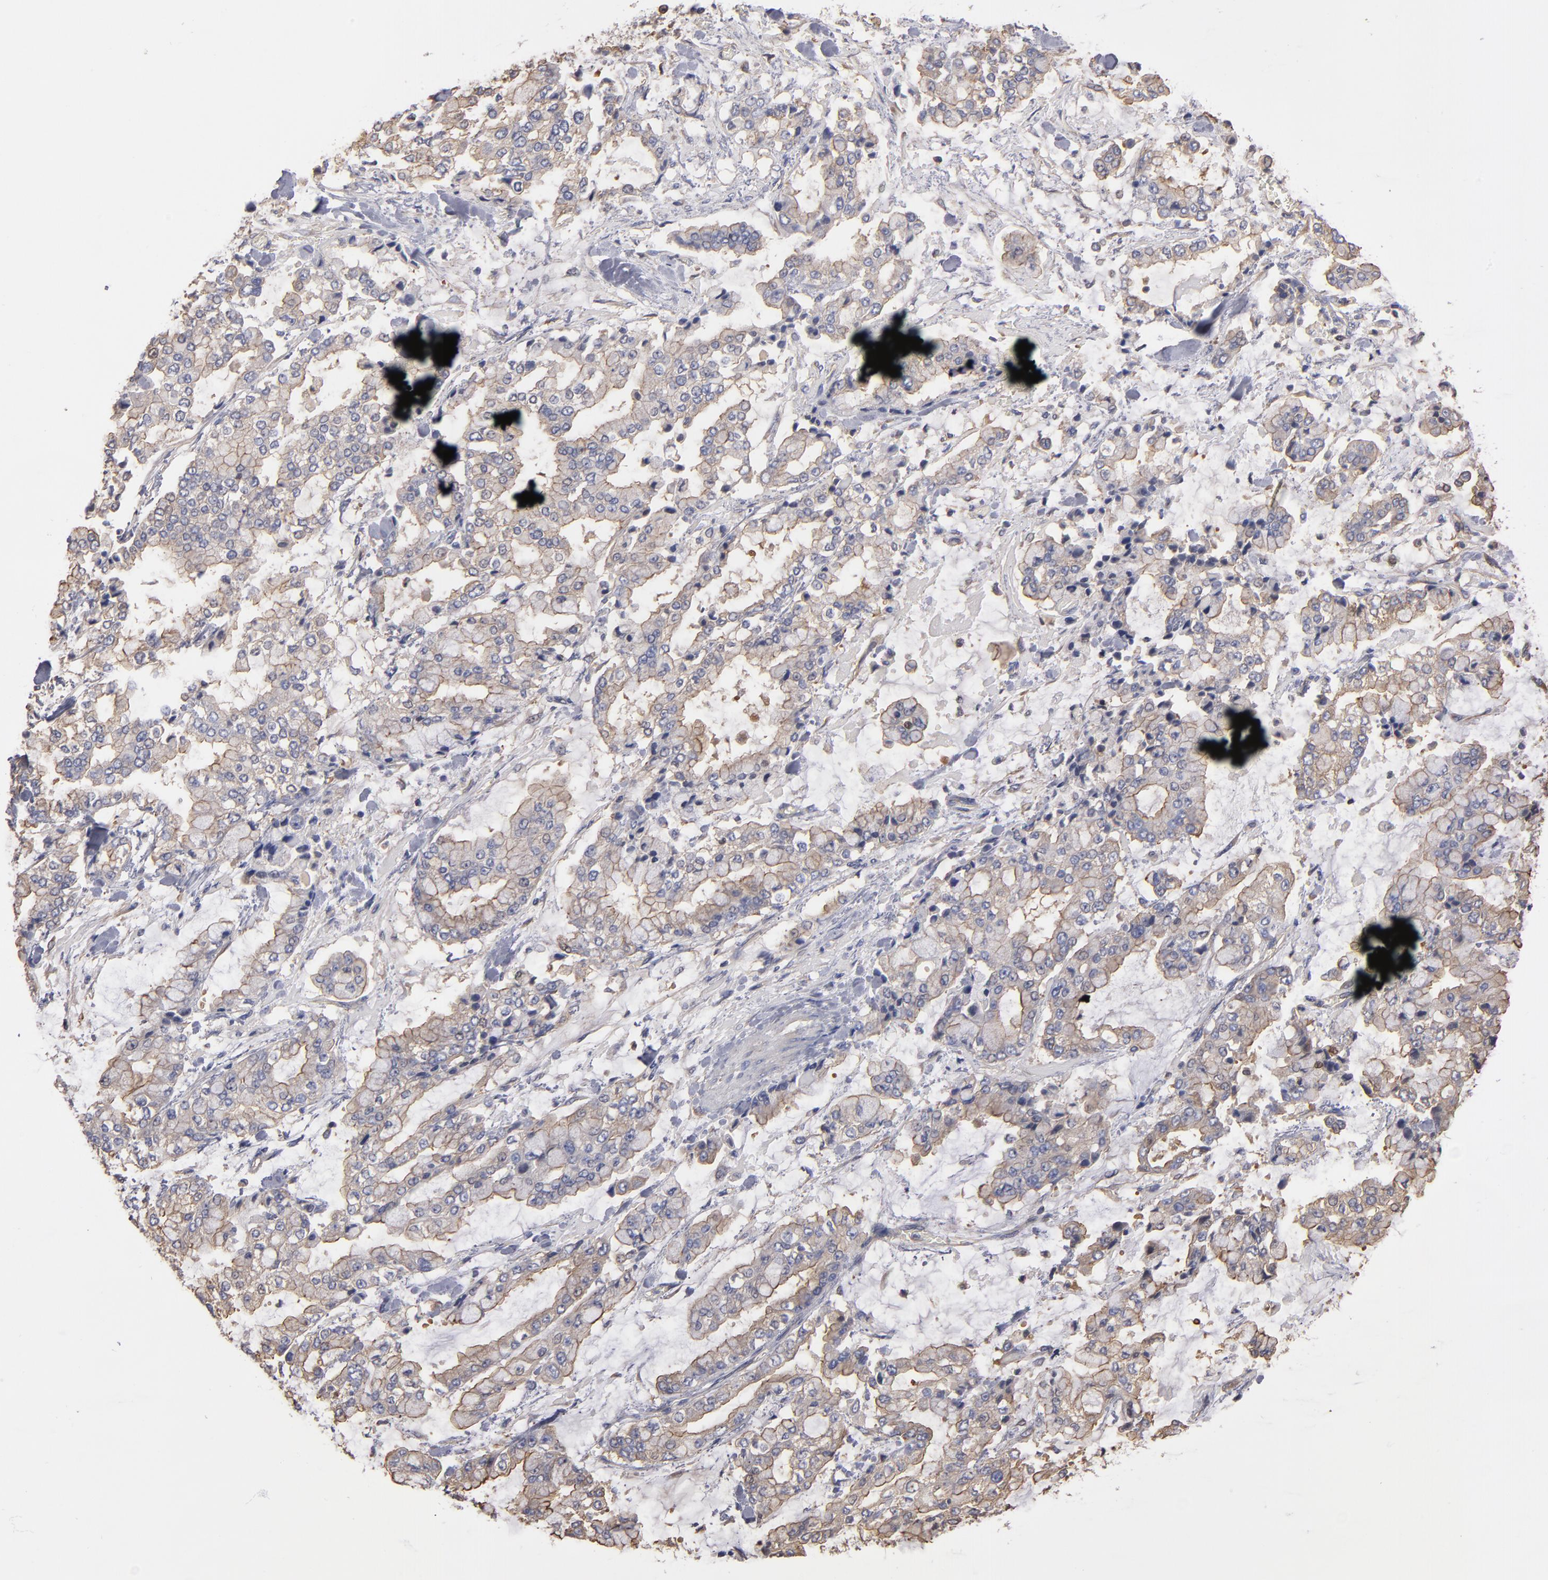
{"staining": {"intensity": "weak", "quantity": "25%-75%", "location": "cytoplasmic/membranous"}, "tissue": "stomach cancer", "cell_type": "Tumor cells", "image_type": "cancer", "snomed": [{"axis": "morphology", "description": "Normal tissue, NOS"}, {"axis": "morphology", "description": "Adenocarcinoma, NOS"}, {"axis": "topography", "description": "Stomach, upper"}, {"axis": "topography", "description": "Stomach"}], "caption": "DAB (3,3'-diaminobenzidine) immunohistochemical staining of human adenocarcinoma (stomach) exhibits weak cytoplasmic/membranous protein expression in approximately 25%-75% of tumor cells.", "gene": "ESYT2", "patient": {"sex": "male", "age": 76}}